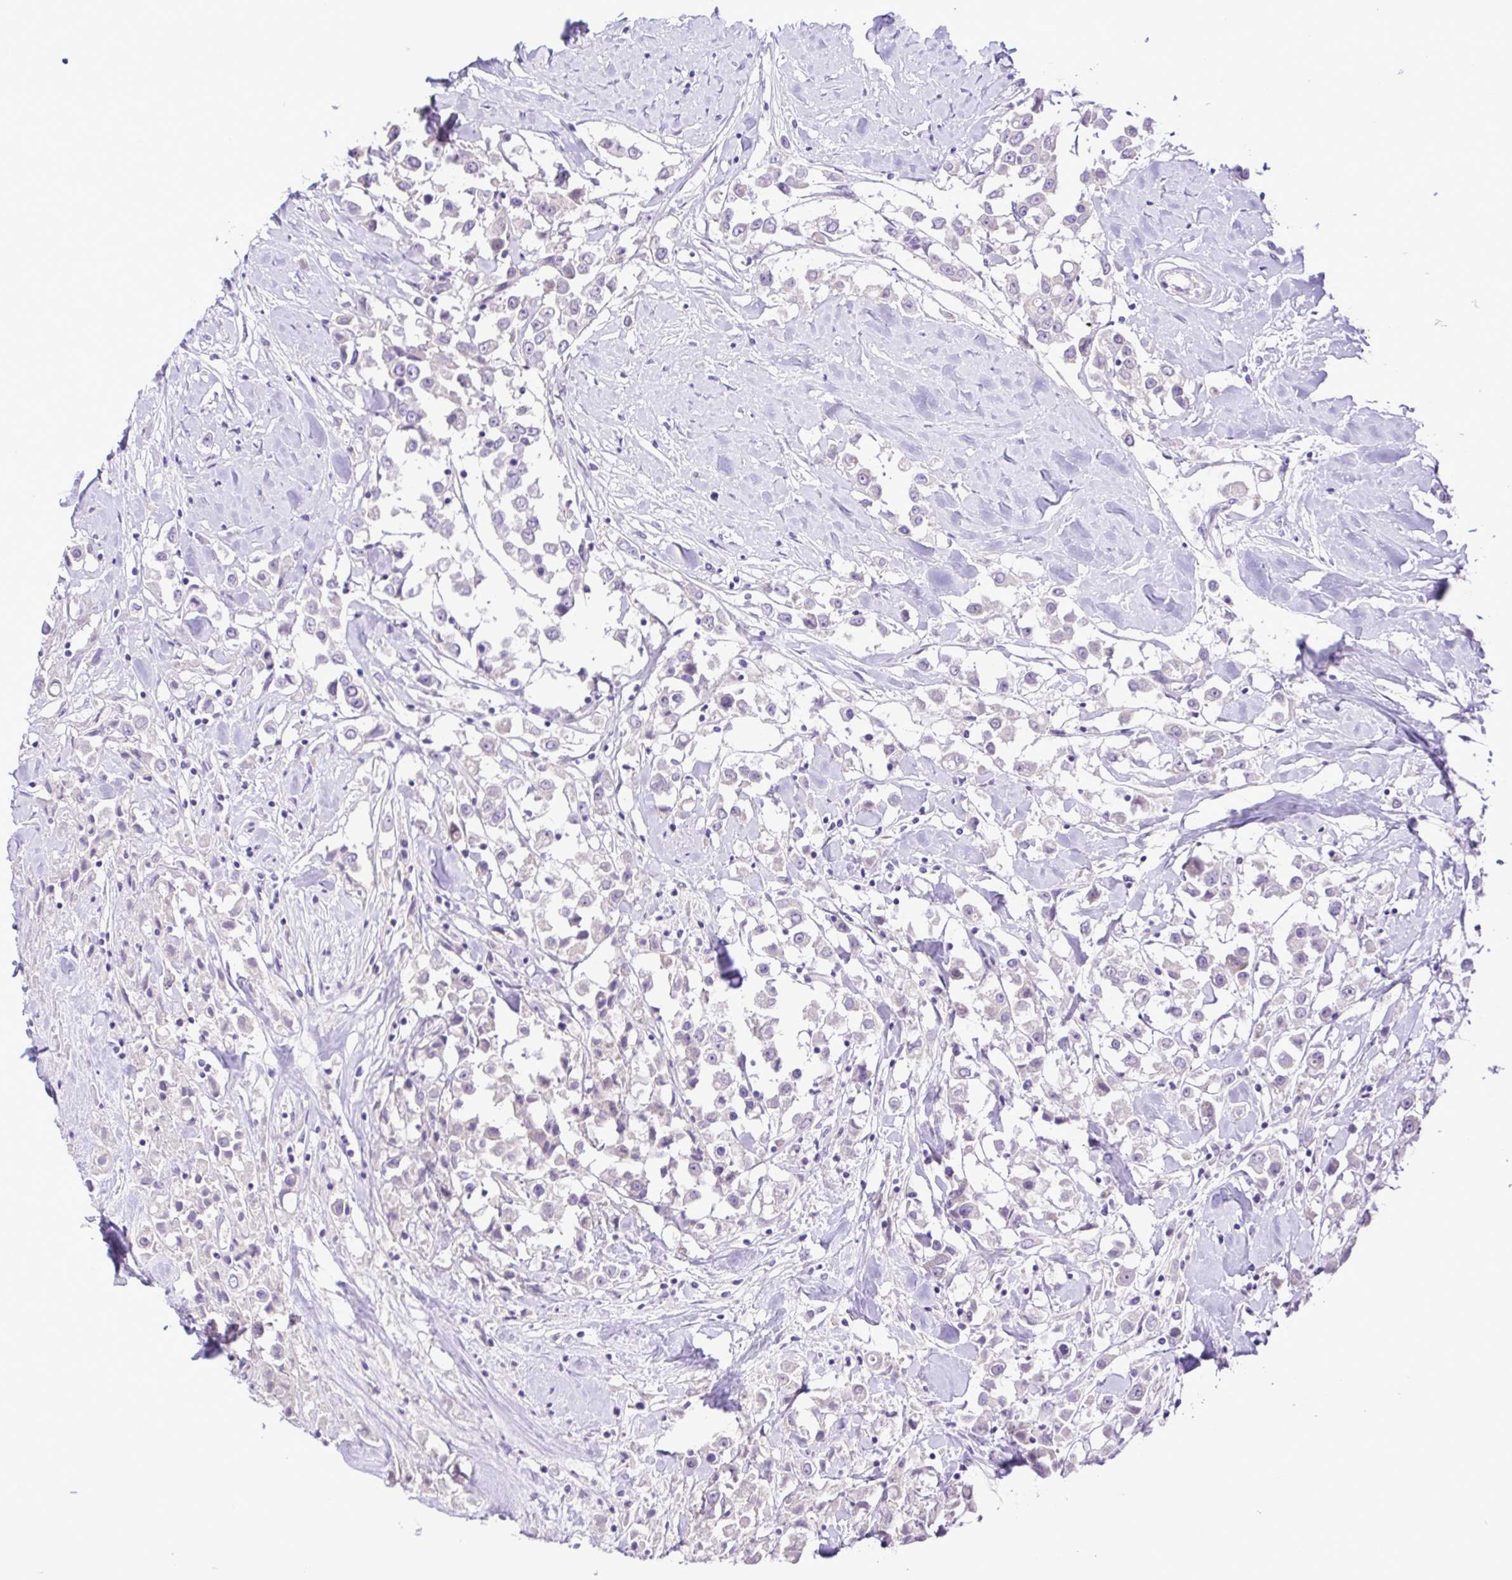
{"staining": {"intensity": "negative", "quantity": "none", "location": "none"}, "tissue": "breast cancer", "cell_type": "Tumor cells", "image_type": "cancer", "snomed": [{"axis": "morphology", "description": "Duct carcinoma"}, {"axis": "topography", "description": "Breast"}], "caption": "Intraductal carcinoma (breast) was stained to show a protein in brown. There is no significant expression in tumor cells. (Brightfield microscopy of DAB immunohistochemistry at high magnification).", "gene": "GABBR2", "patient": {"sex": "female", "age": 61}}